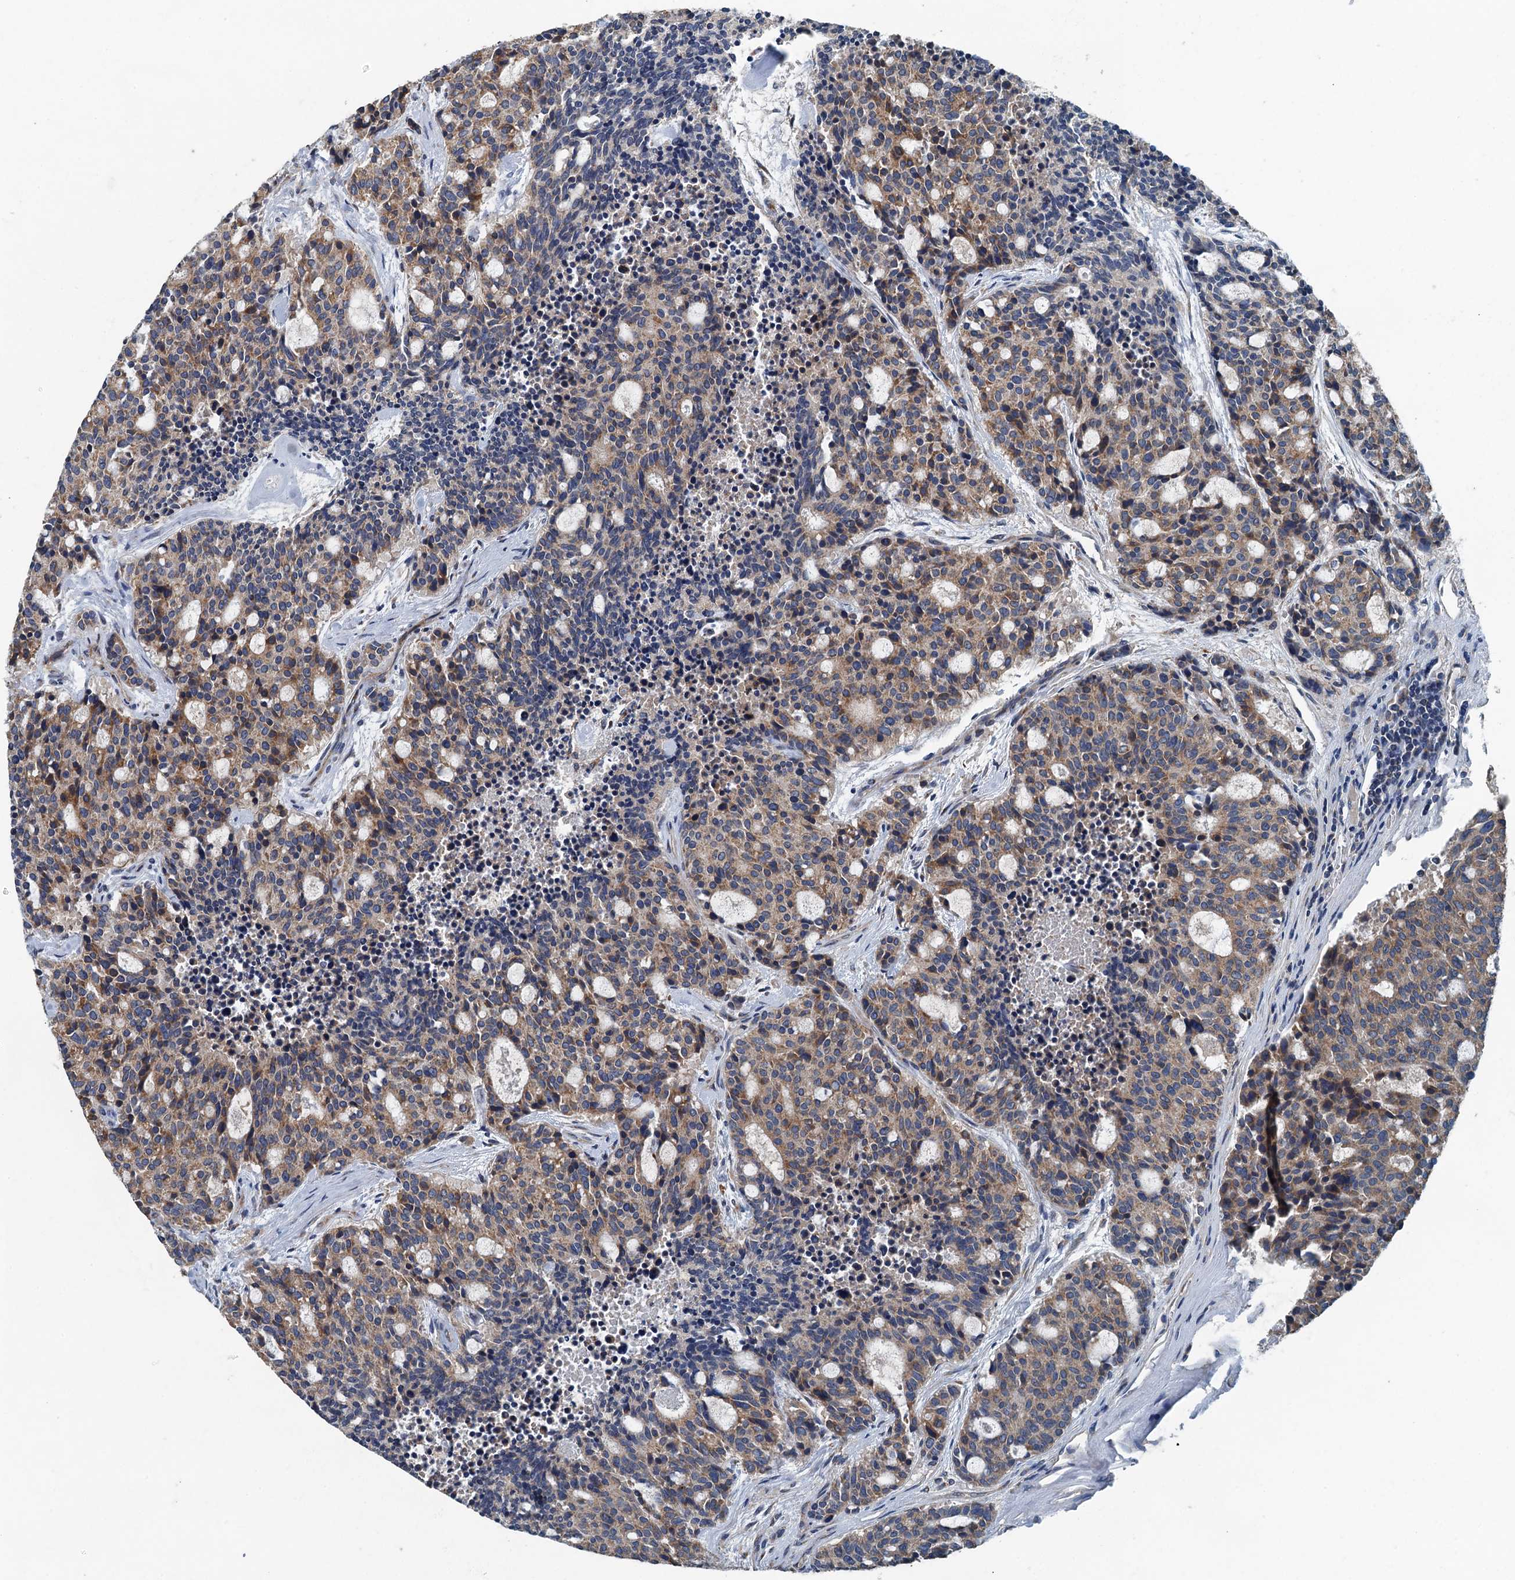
{"staining": {"intensity": "weak", "quantity": ">75%", "location": "cytoplasmic/membranous"}, "tissue": "carcinoid", "cell_type": "Tumor cells", "image_type": "cancer", "snomed": [{"axis": "morphology", "description": "Carcinoid, malignant, NOS"}, {"axis": "topography", "description": "Pancreas"}], "caption": "Immunohistochemistry (IHC) histopathology image of carcinoid stained for a protein (brown), which demonstrates low levels of weak cytoplasmic/membranous expression in approximately >75% of tumor cells.", "gene": "DDX49", "patient": {"sex": "female", "age": 54}}